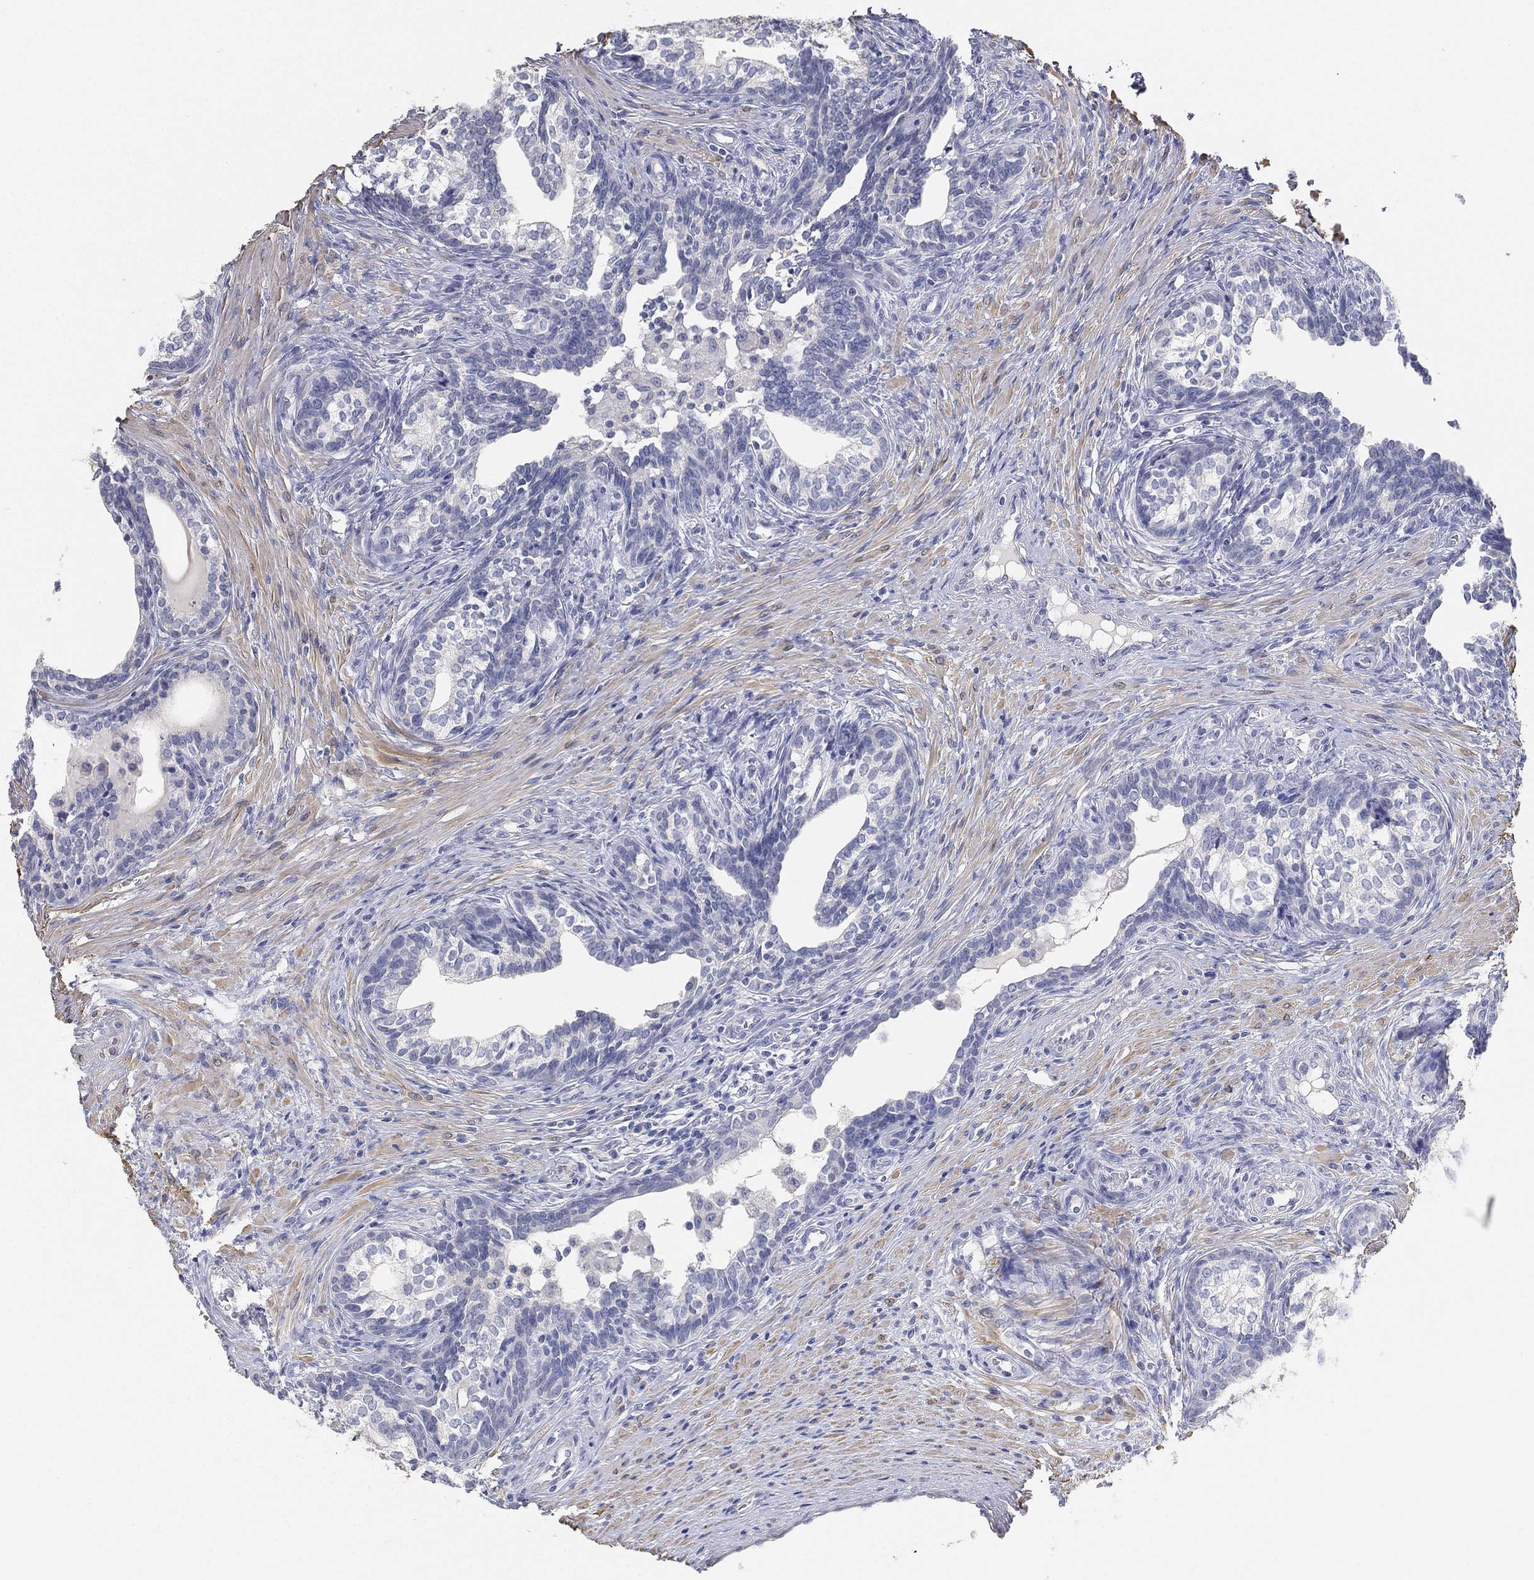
{"staining": {"intensity": "negative", "quantity": "none", "location": "none"}, "tissue": "prostate cancer", "cell_type": "Tumor cells", "image_type": "cancer", "snomed": [{"axis": "morphology", "description": "Adenocarcinoma, NOS"}, {"axis": "morphology", "description": "Adenocarcinoma, High grade"}, {"axis": "topography", "description": "Prostate"}], "caption": "Immunohistochemistry image of neoplastic tissue: human high-grade adenocarcinoma (prostate) stained with DAB (3,3'-diaminobenzidine) shows no significant protein expression in tumor cells.", "gene": "FAM187B", "patient": {"sex": "male", "age": 61}}